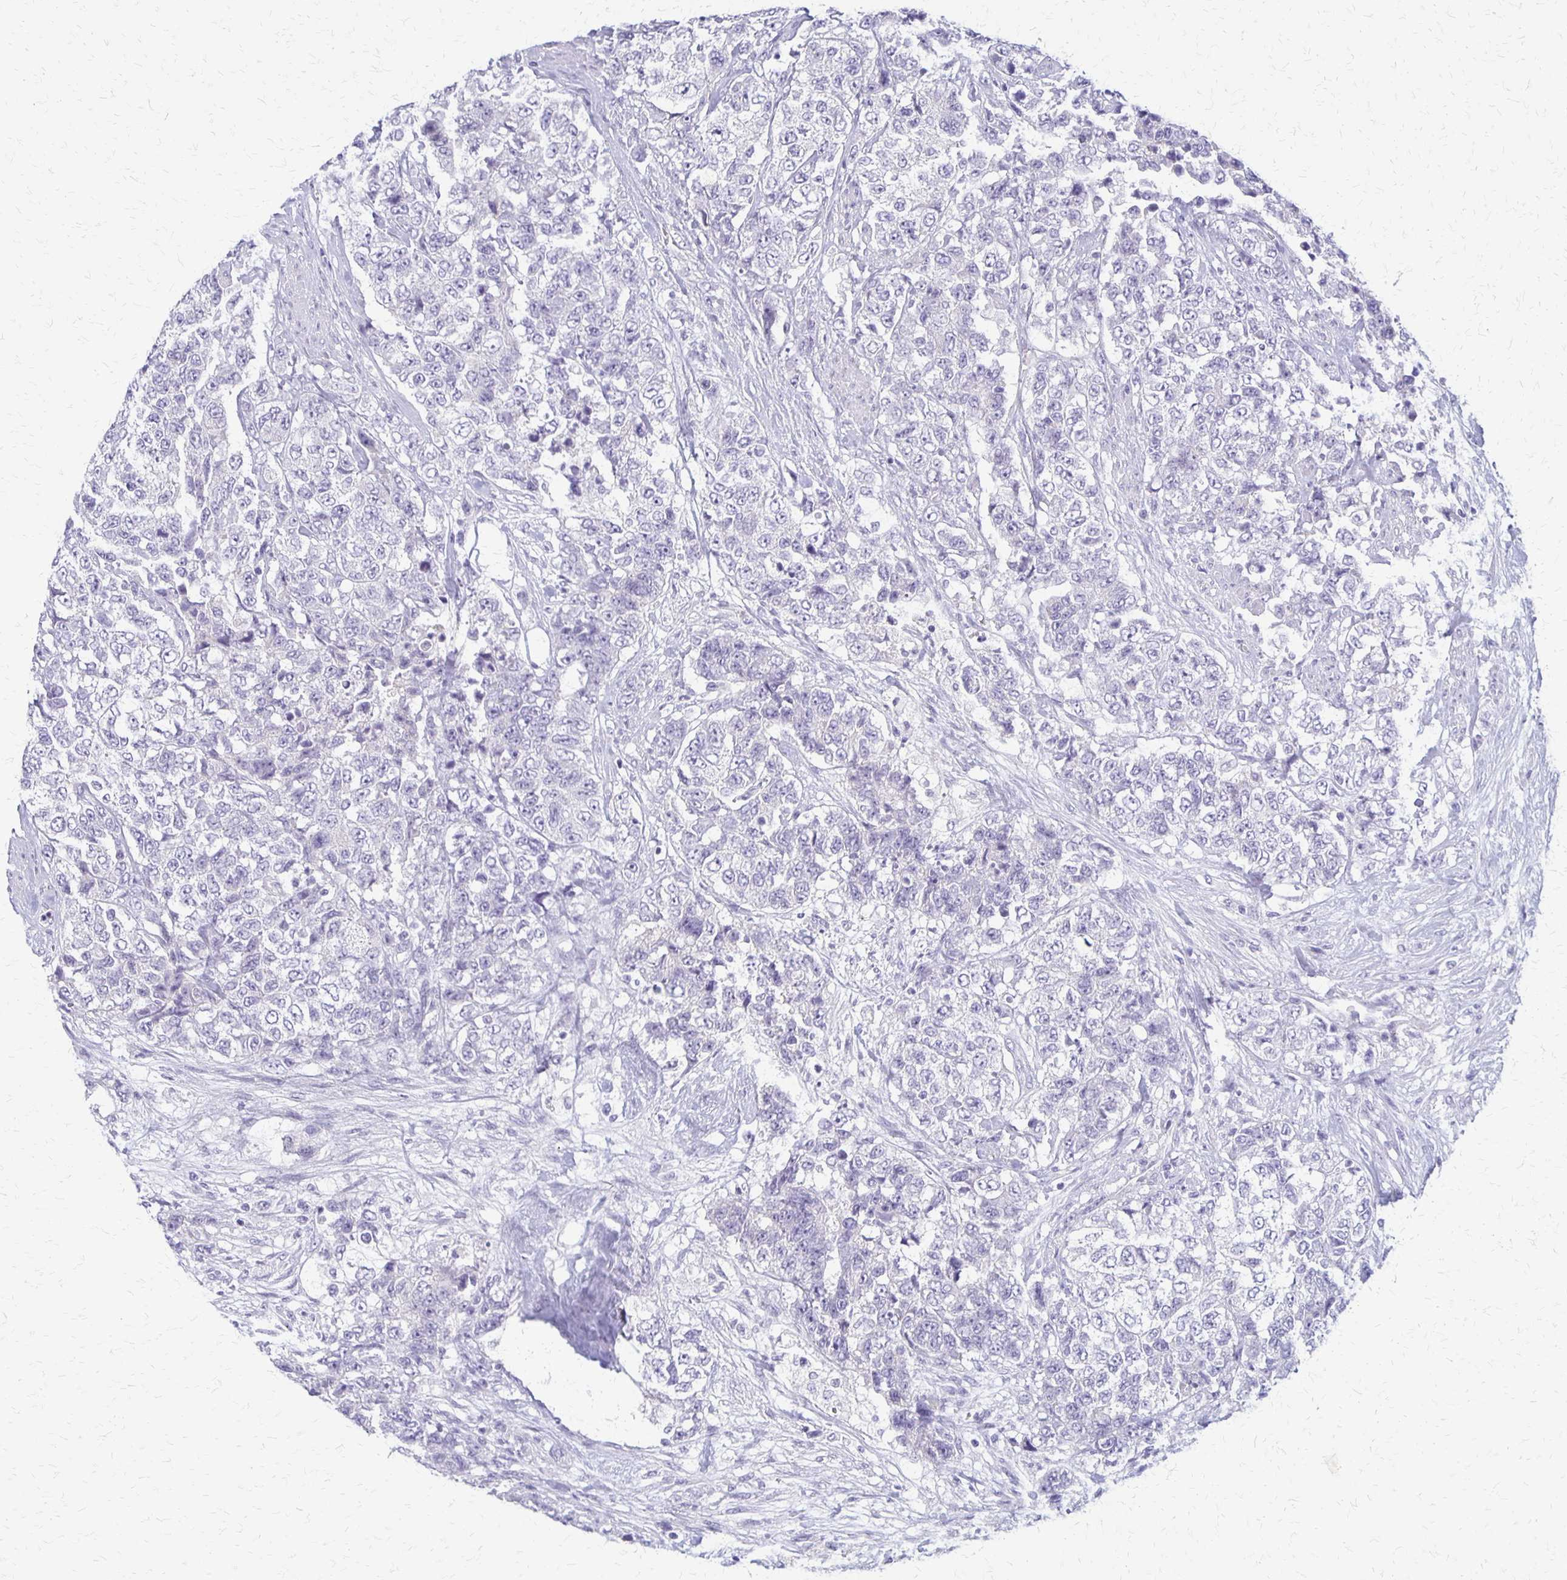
{"staining": {"intensity": "negative", "quantity": "none", "location": "none"}, "tissue": "urothelial cancer", "cell_type": "Tumor cells", "image_type": "cancer", "snomed": [{"axis": "morphology", "description": "Urothelial carcinoma, High grade"}, {"axis": "topography", "description": "Urinary bladder"}], "caption": "DAB (3,3'-diaminobenzidine) immunohistochemical staining of human urothelial cancer shows no significant expression in tumor cells.", "gene": "RHOC", "patient": {"sex": "female", "age": 78}}